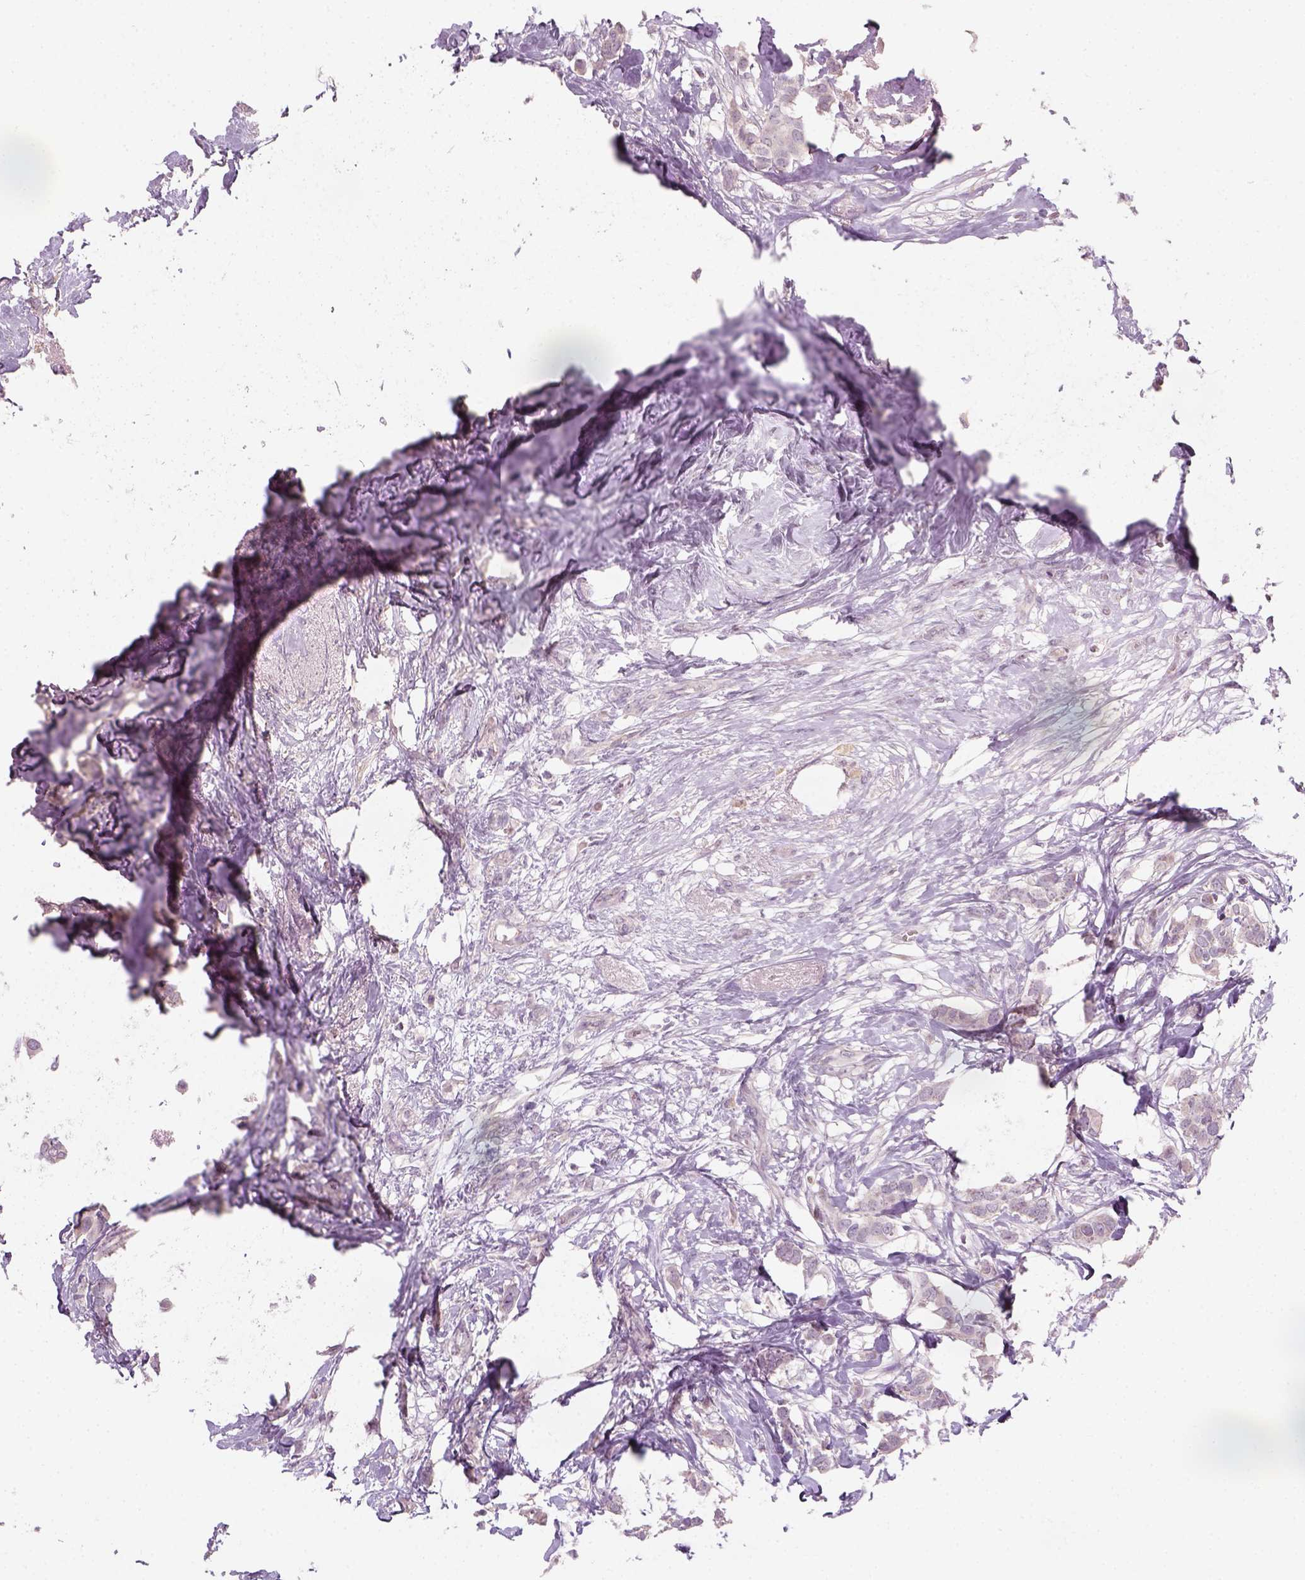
{"staining": {"intensity": "negative", "quantity": "none", "location": "none"}, "tissue": "breast cancer", "cell_type": "Tumor cells", "image_type": "cancer", "snomed": [{"axis": "morphology", "description": "Duct carcinoma"}, {"axis": "topography", "description": "Breast"}], "caption": "The image displays no significant staining in tumor cells of breast cancer.", "gene": "GFI1B", "patient": {"sex": "female", "age": 62}}